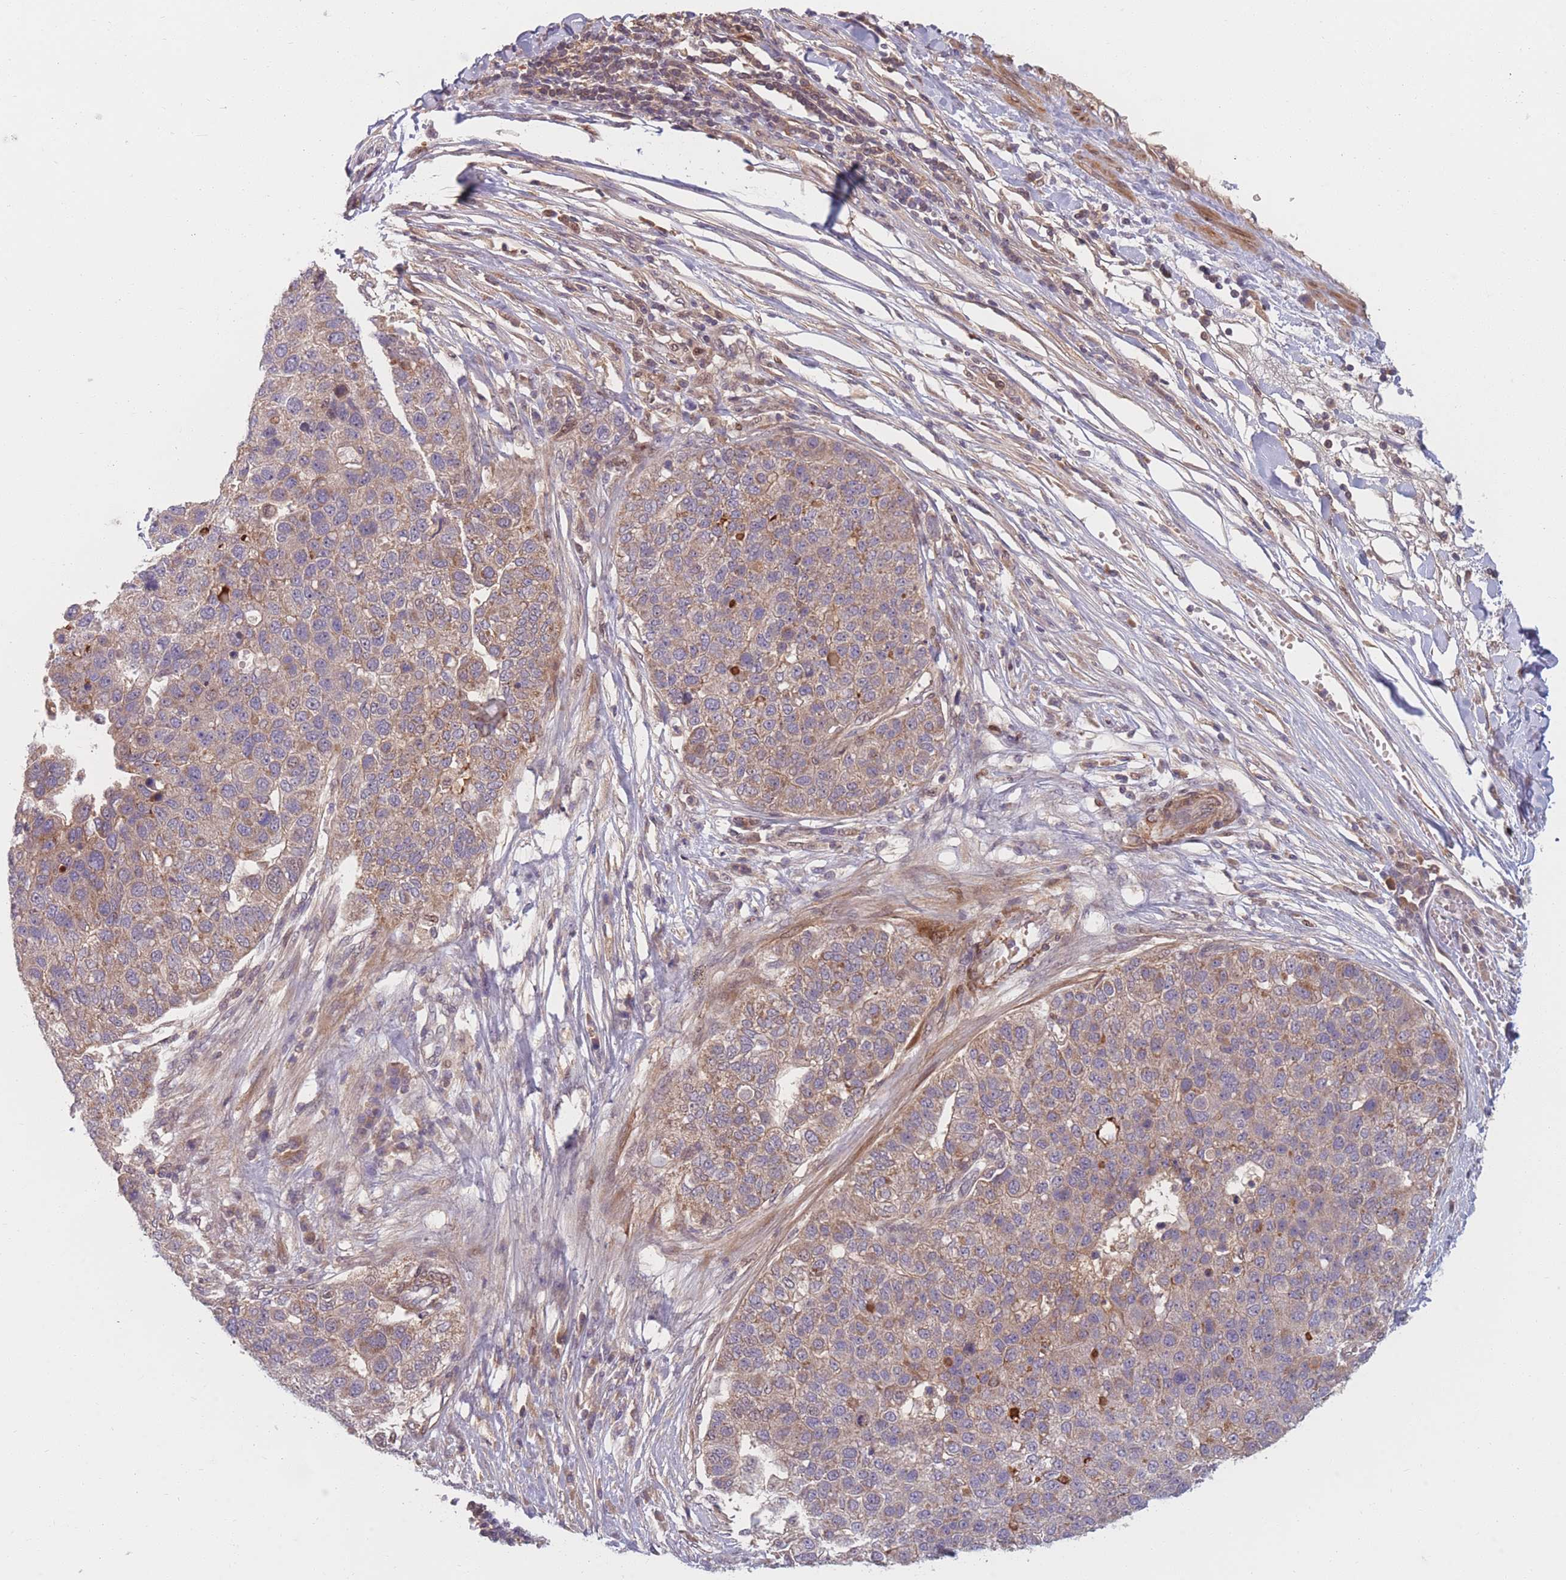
{"staining": {"intensity": "weak", "quantity": ">75%", "location": "cytoplasmic/membranous"}, "tissue": "pancreatic cancer", "cell_type": "Tumor cells", "image_type": "cancer", "snomed": [{"axis": "morphology", "description": "Adenocarcinoma, NOS"}, {"axis": "topography", "description": "Pancreas"}], "caption": "DAB (3,3'-diaminobenzidine) immunohistochemical staining of human pancreatic cancer (adenocarcinoma) displays weak cytoplasmic/membranous protein staining in approximately >75% of tumor cells.", "gene": "FAM153A", "patient": {"sex": "female", "age": 61}}